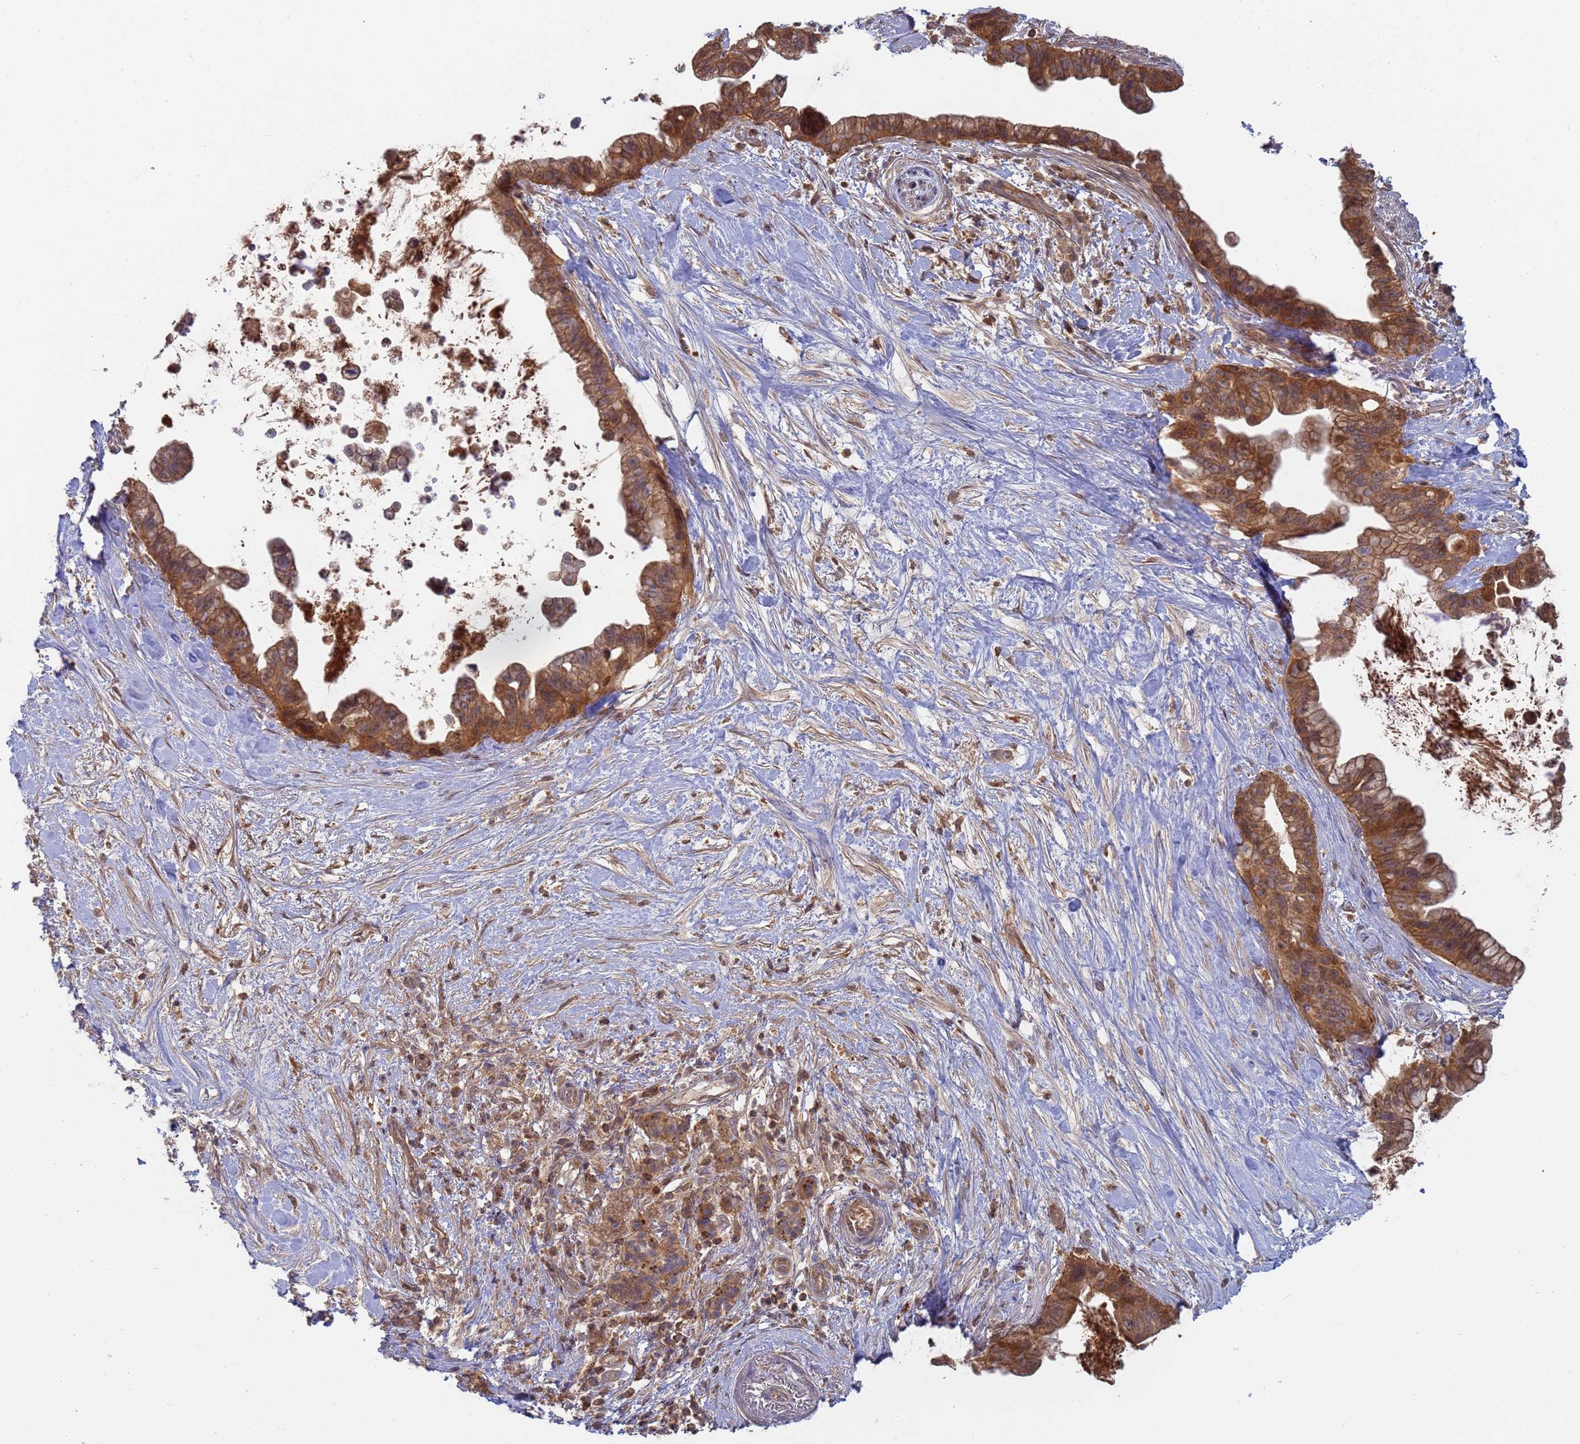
{"staining": {"intensity": "moderate", "quantity": ">75%", "location": "cytoplasmic/membranous"}, "tissue": "pancreatic cancer", "cell_type": "Tumor cells", "image_type": "cancer", "snomed": [{"axis": "morphology", "description": "Adenocarcinoma, NOS"}, {"axis": "topography", "description": "Pancreas"}], "caption": "Pancreatic cancer (adenocarcinoma) tissue reveals moderate cytoplasmic/membranous staining in about >75% of tumor cells The staining was performed using DAB (3,3'-diaminobenzidine) to visualize the protein expression in brown, while the nuclei were stained in blue with hematoxylin (Magnification: 20x).", "gene": "SHARPIN", "patient": {"sex": "female", "age": 83}}